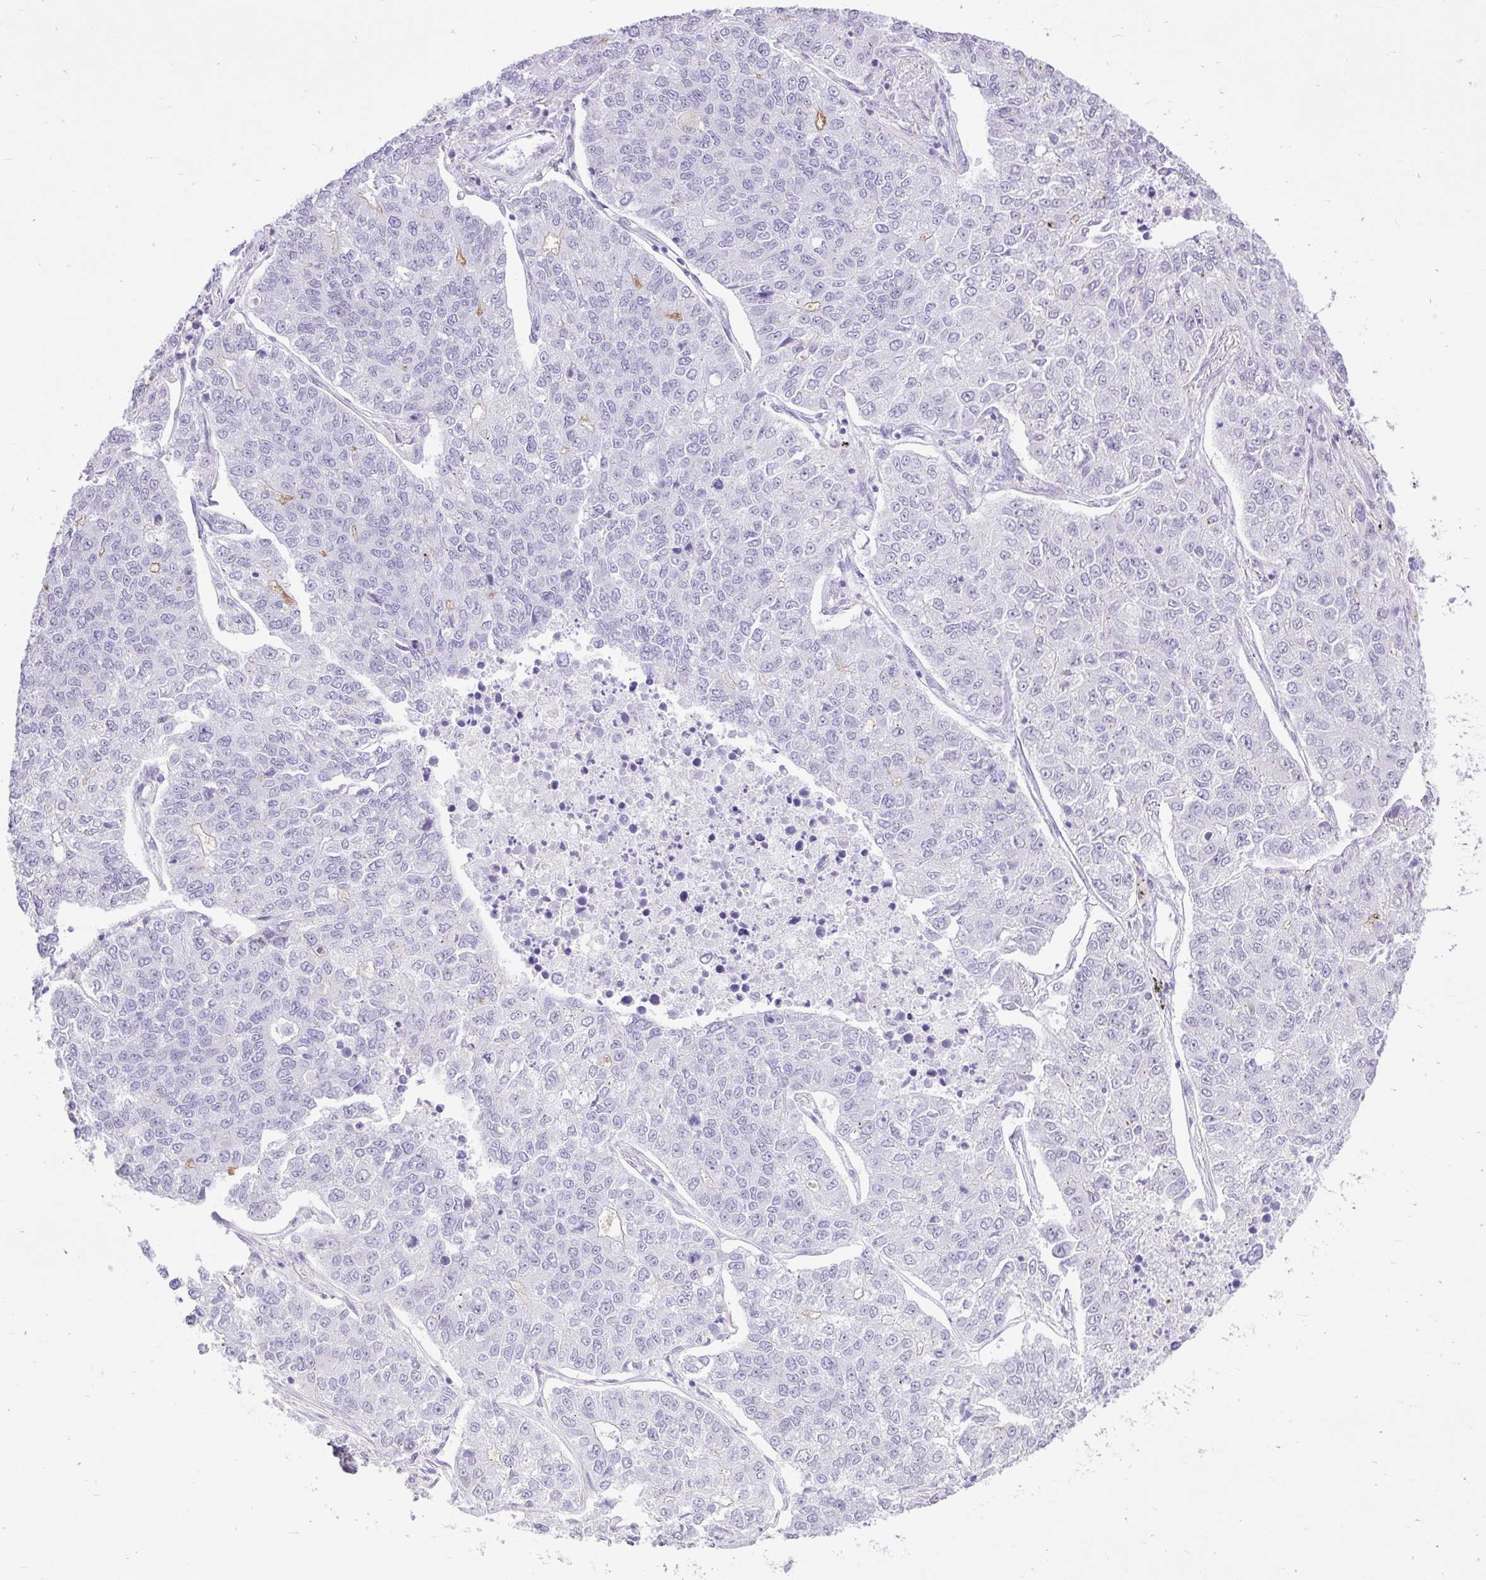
{"staining": {"intensity": "negative", "quantity": "none", "location": "none"}, "tissue": "lung cancer", "cell_type": "Tumor cells", "image_type": "cancer", "snomed": [{"axis": "morphology", "description": "Adenocarcinoma, NOS"}, {"axis": "topography", "description": "Lung"}], "caption": "DAB (3,3'-diaminobenzidine) immunohistochemical staining of human lung adenocarcinoma reveals no significant staining in tumor cells.", "gene": "REEP1", "patient": {"sex": "male", "age": 49}}